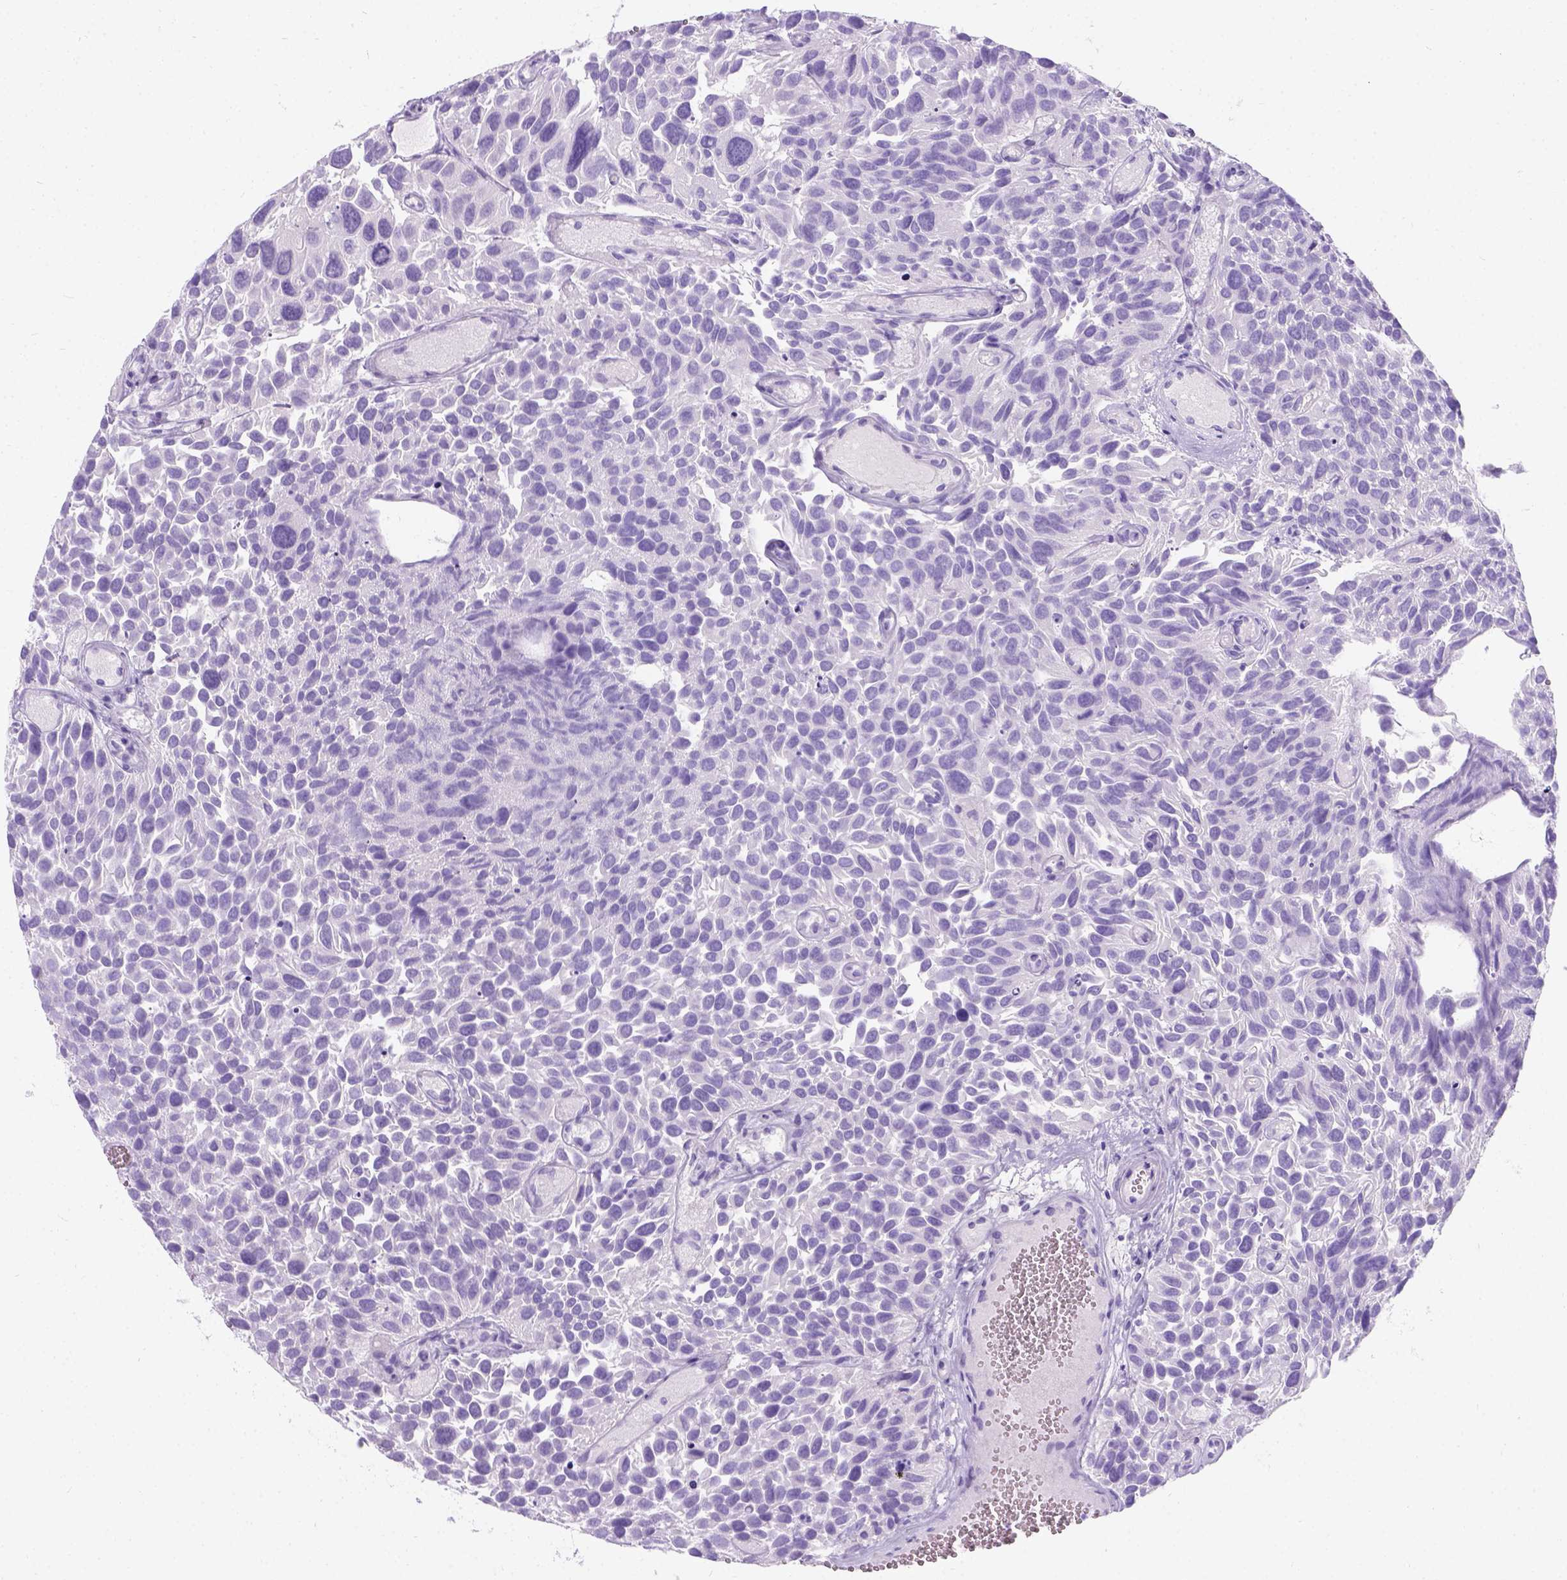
{"staining": {"intensity": "negative", "quantity": "none", "location": "none"}, "tissue": "urothelial cancer", "cell_type": "Tumor cells", "image_type": "cancer", "snomed": [{"axis": "morphology", "description": "Urothelial carcinoma, Low grade"}, {"axis": "topography", "description": "Urinary bladder"}], "caption": "Micrograph shows no significant protein staining in tumor cells of low-grade urothelial carcinoma.", "gene": "C7orf57", "patient": {"sex": "female", "age": 69}}